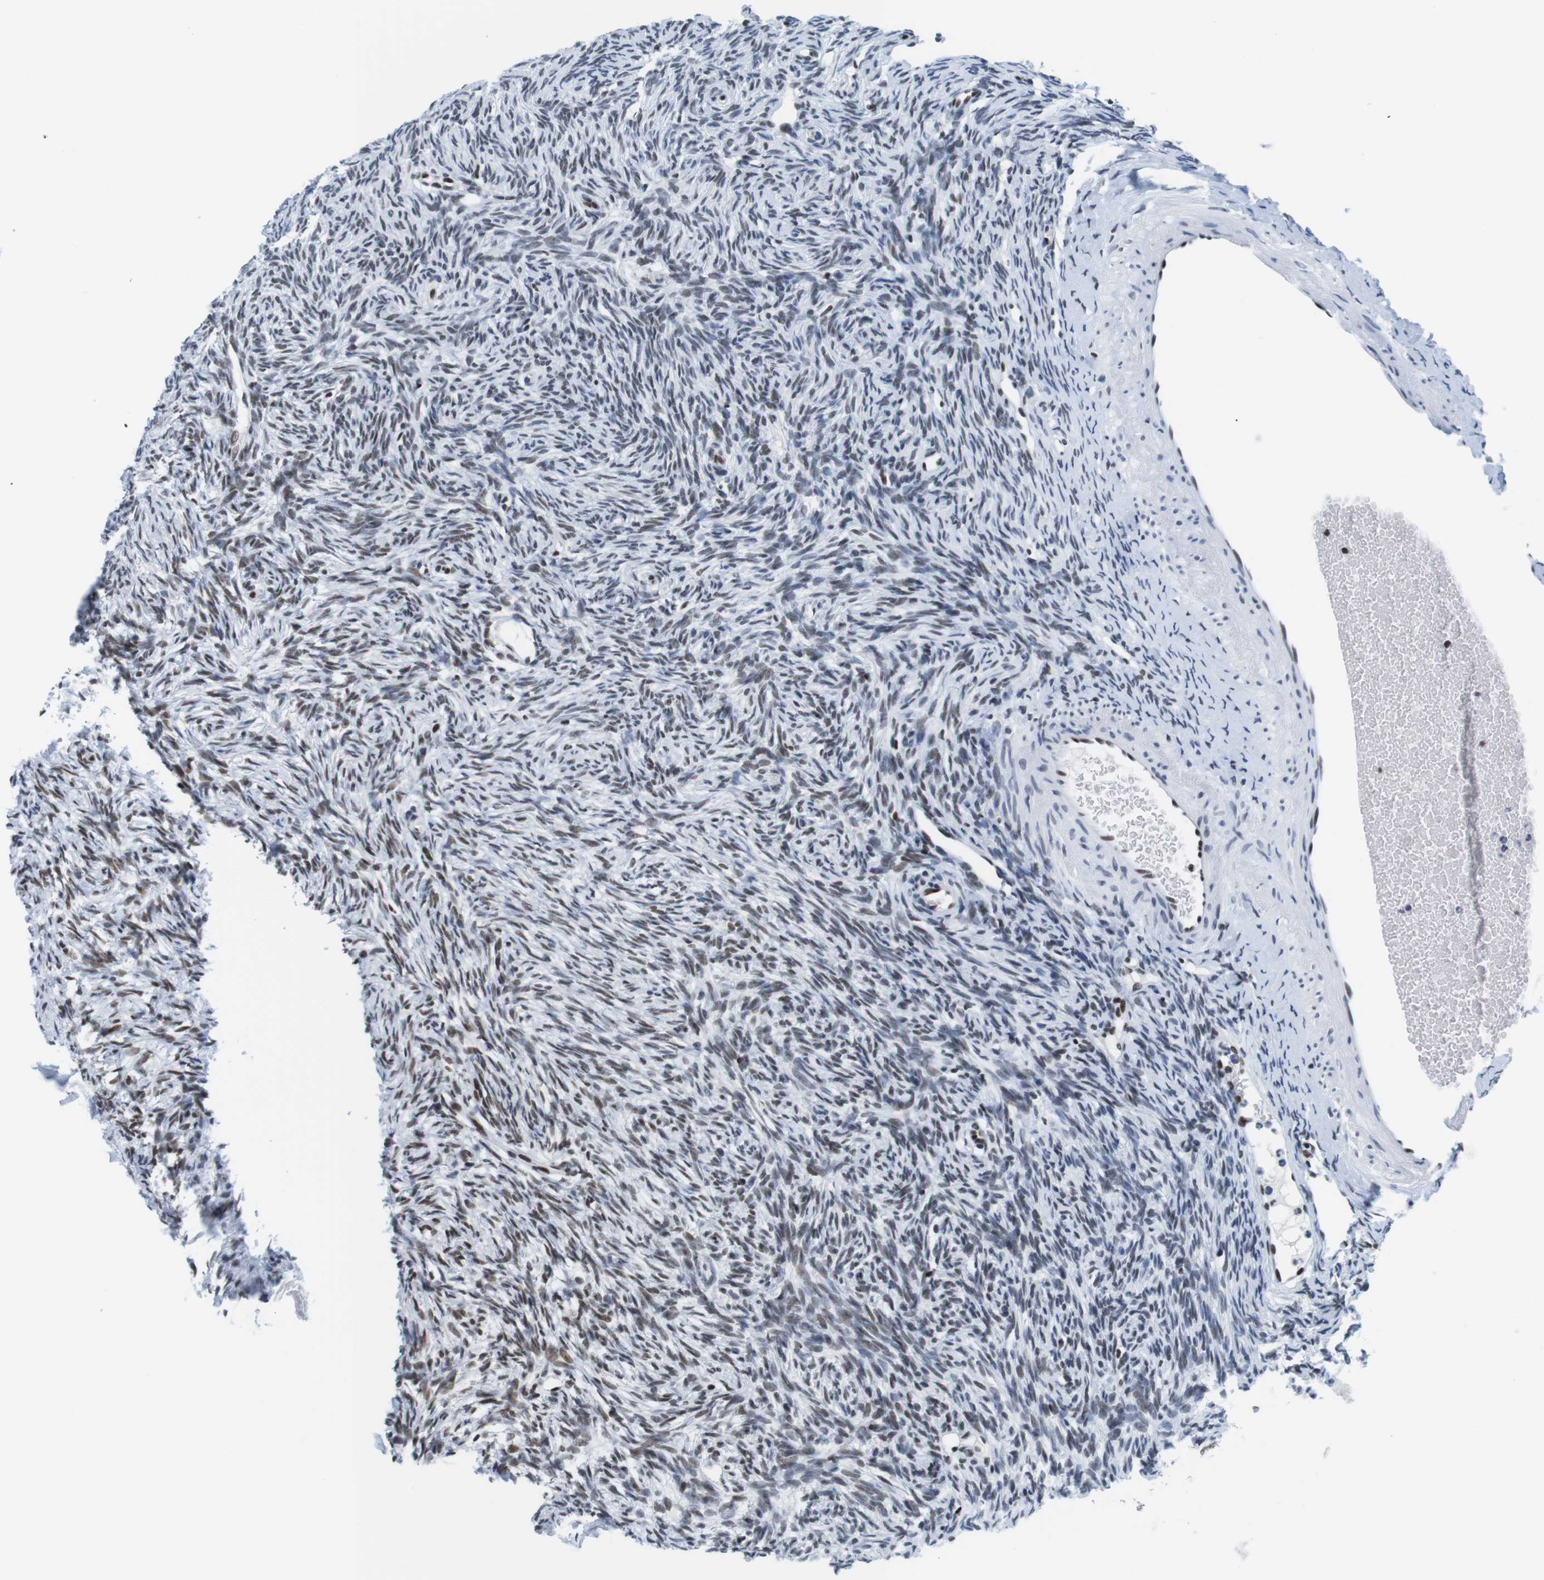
{"staining": {"intensity": "moderate", "quantity": "25%-75%", "location": "nuclear"}, "tissue": "ovary", "cell_type": "Ovarian stroma cells", "image_type": "normal", "snomed": [{"axis": "morphology", "description": "Normal tissue, NOS"}, {"axis": "topography", "description": "Ovary"}], "caption": "This is a histology image of immunohistochemistry staining of unremarkable ovary, which shows moderate positivity in the nuclear of ovarian stroma cells.", "gene": "IFI16", "patient": {"sex": "female", "age": 33}}